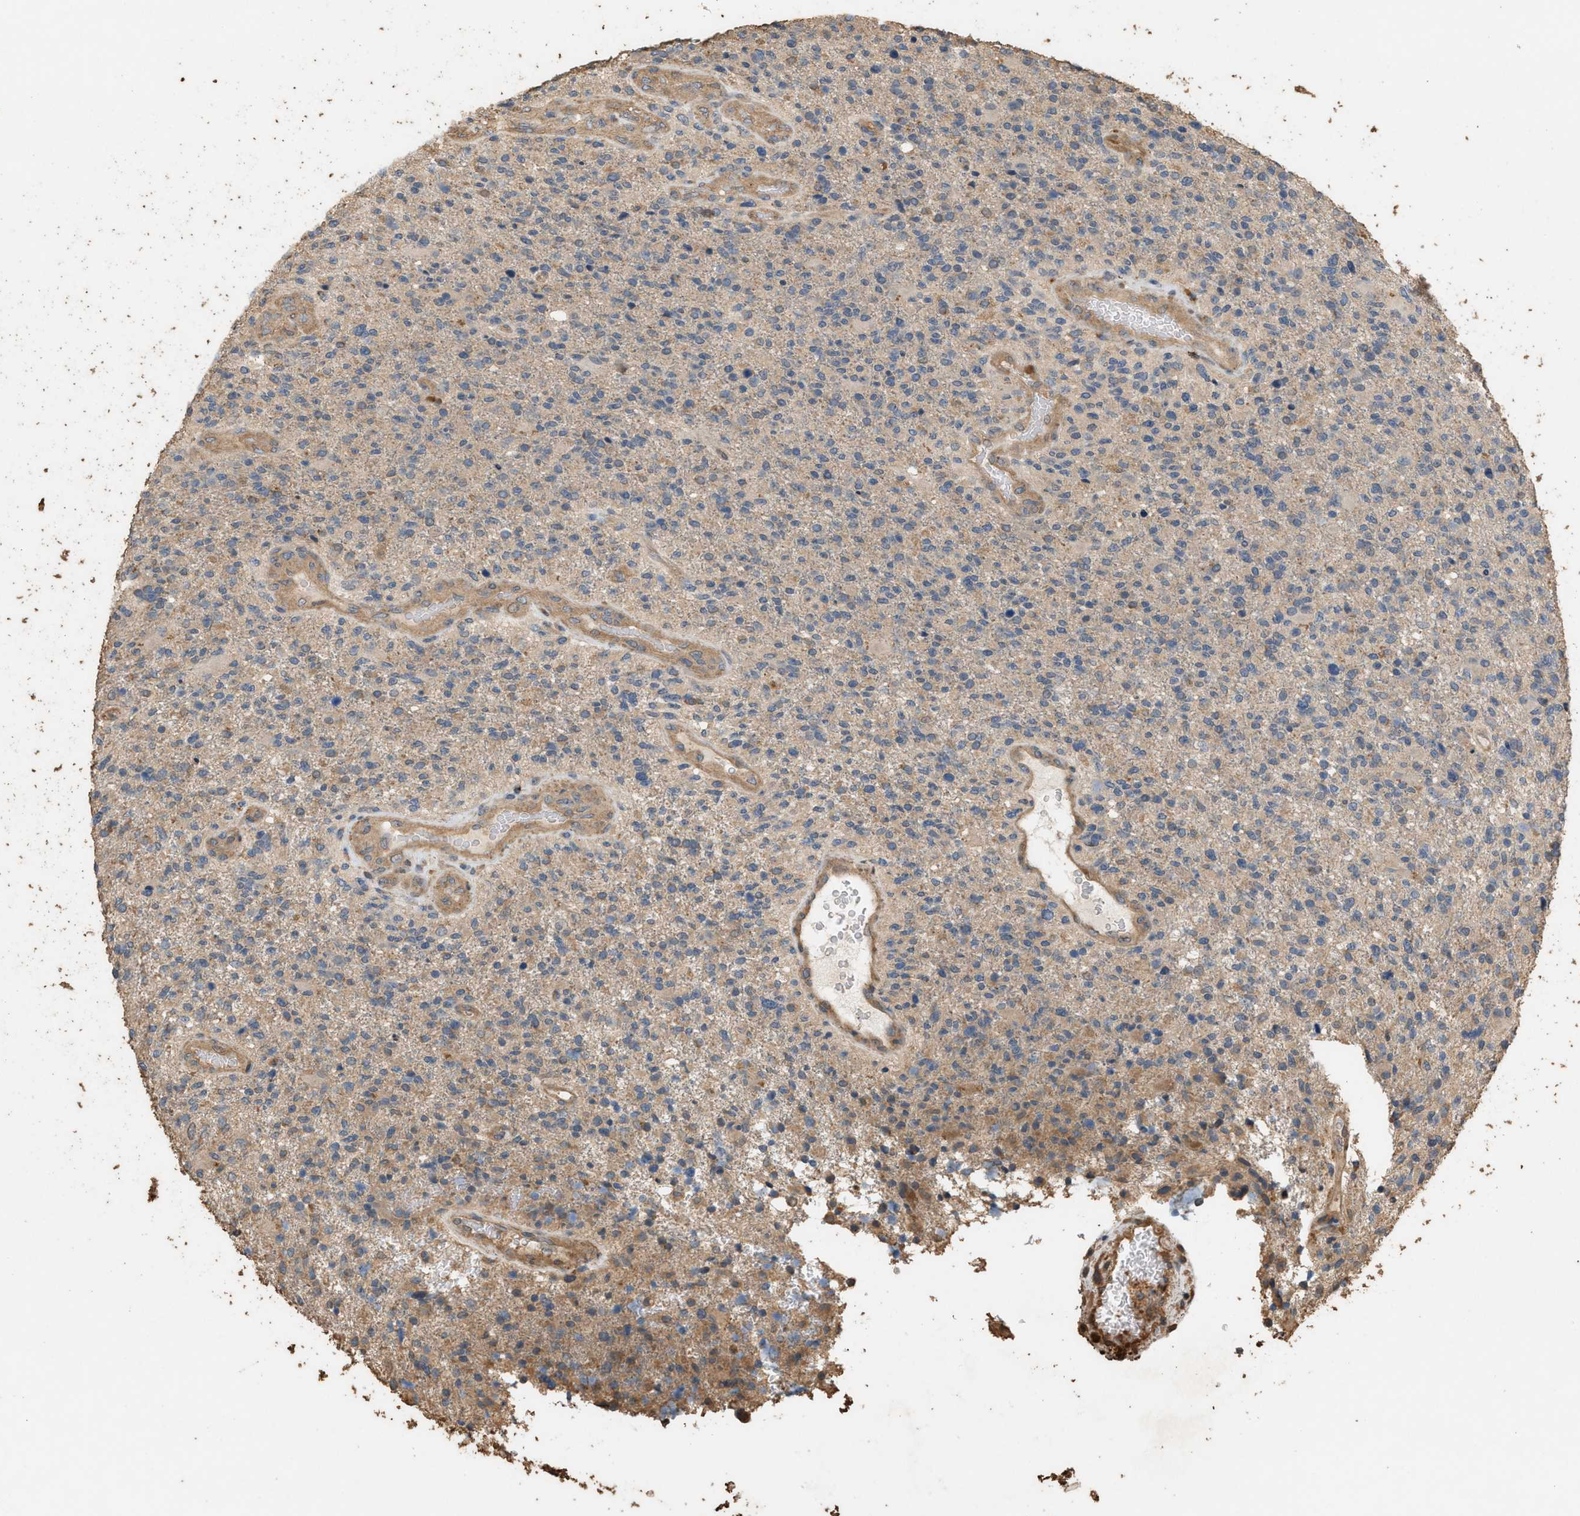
{"staining": {"intensity": "weak", "quantity": "<25%", "location": "cytoplasmic/membranous"}, "tissue": "glioma", "cell_type": "Tumor cells", "image_type": "cancer", "snomed": [{"axis": "morphology", "description": "Glioma, malignant, High grade"}, {"axis": "topography", "description": "Brain"}], "caption": "An IHC micrograph of high-grade glioma (malignant) is shown. There is no staining in tumor cells of high-grade glioma (malignant).", "gene": "DCAF7", "patient": {"sex": "male", "age": 72}}